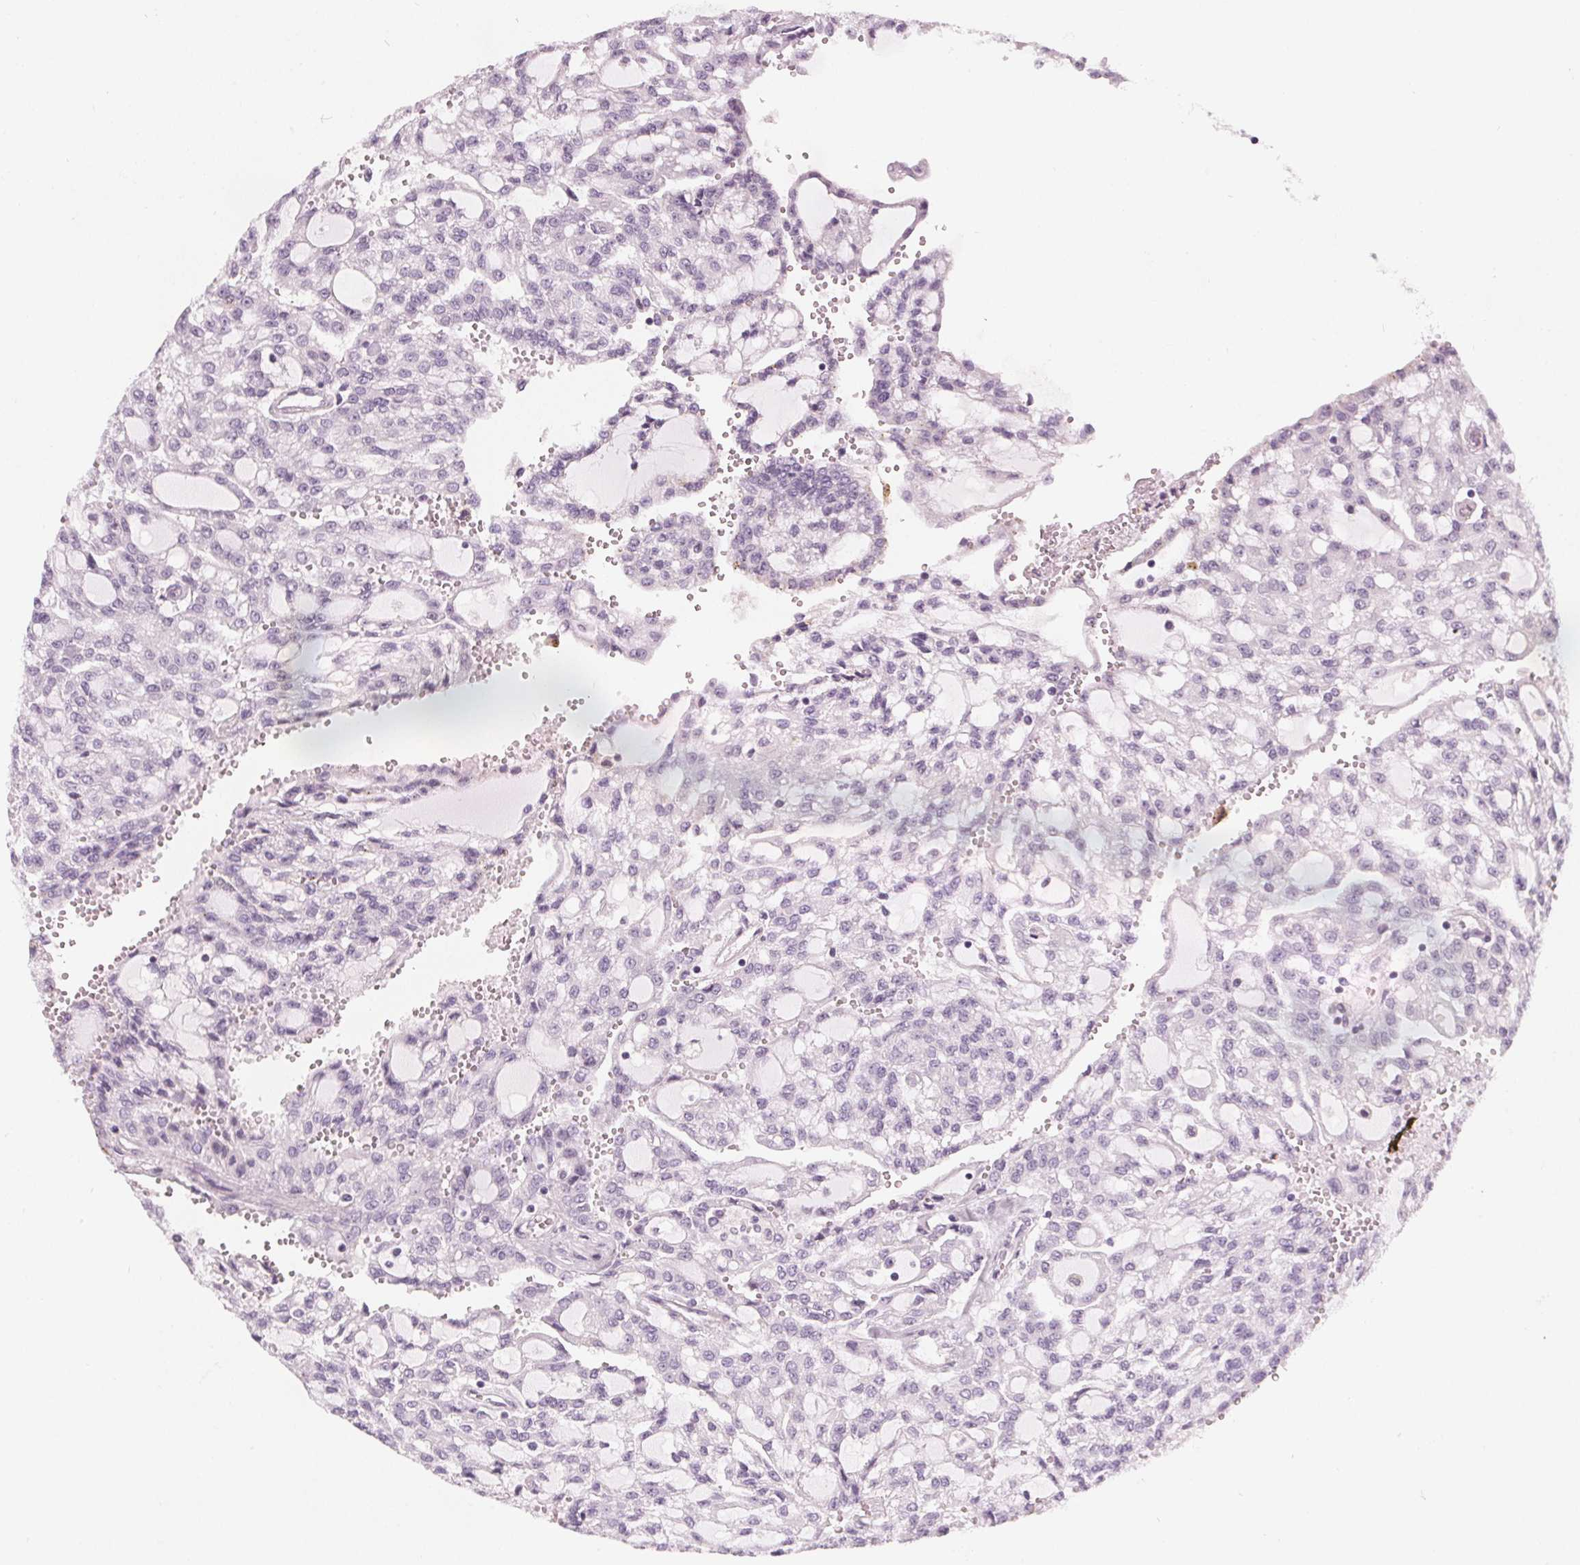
{"staining": {"intensity": "negative", "quantity": "none", "location": "none"}, "tissue": "renal cancer", "cell_type": "Tumor cells", "image_type": "cancer", "snomed": [{"axis": "morphology", "description": "Adenocarcinoma, NOS"}, {"axis": "topography", "description": "Kidney"}], "caption": "DAB immunohistochemical staining of human renal adenocarcinoma exhibits no significant staining in tumor cells. The staining is performed using DAB brown chromogen with nuclei counter-stained in using hematoxylin.", "gene": "SLC5A12", "patient": {"sex": "male", "age": 63}}